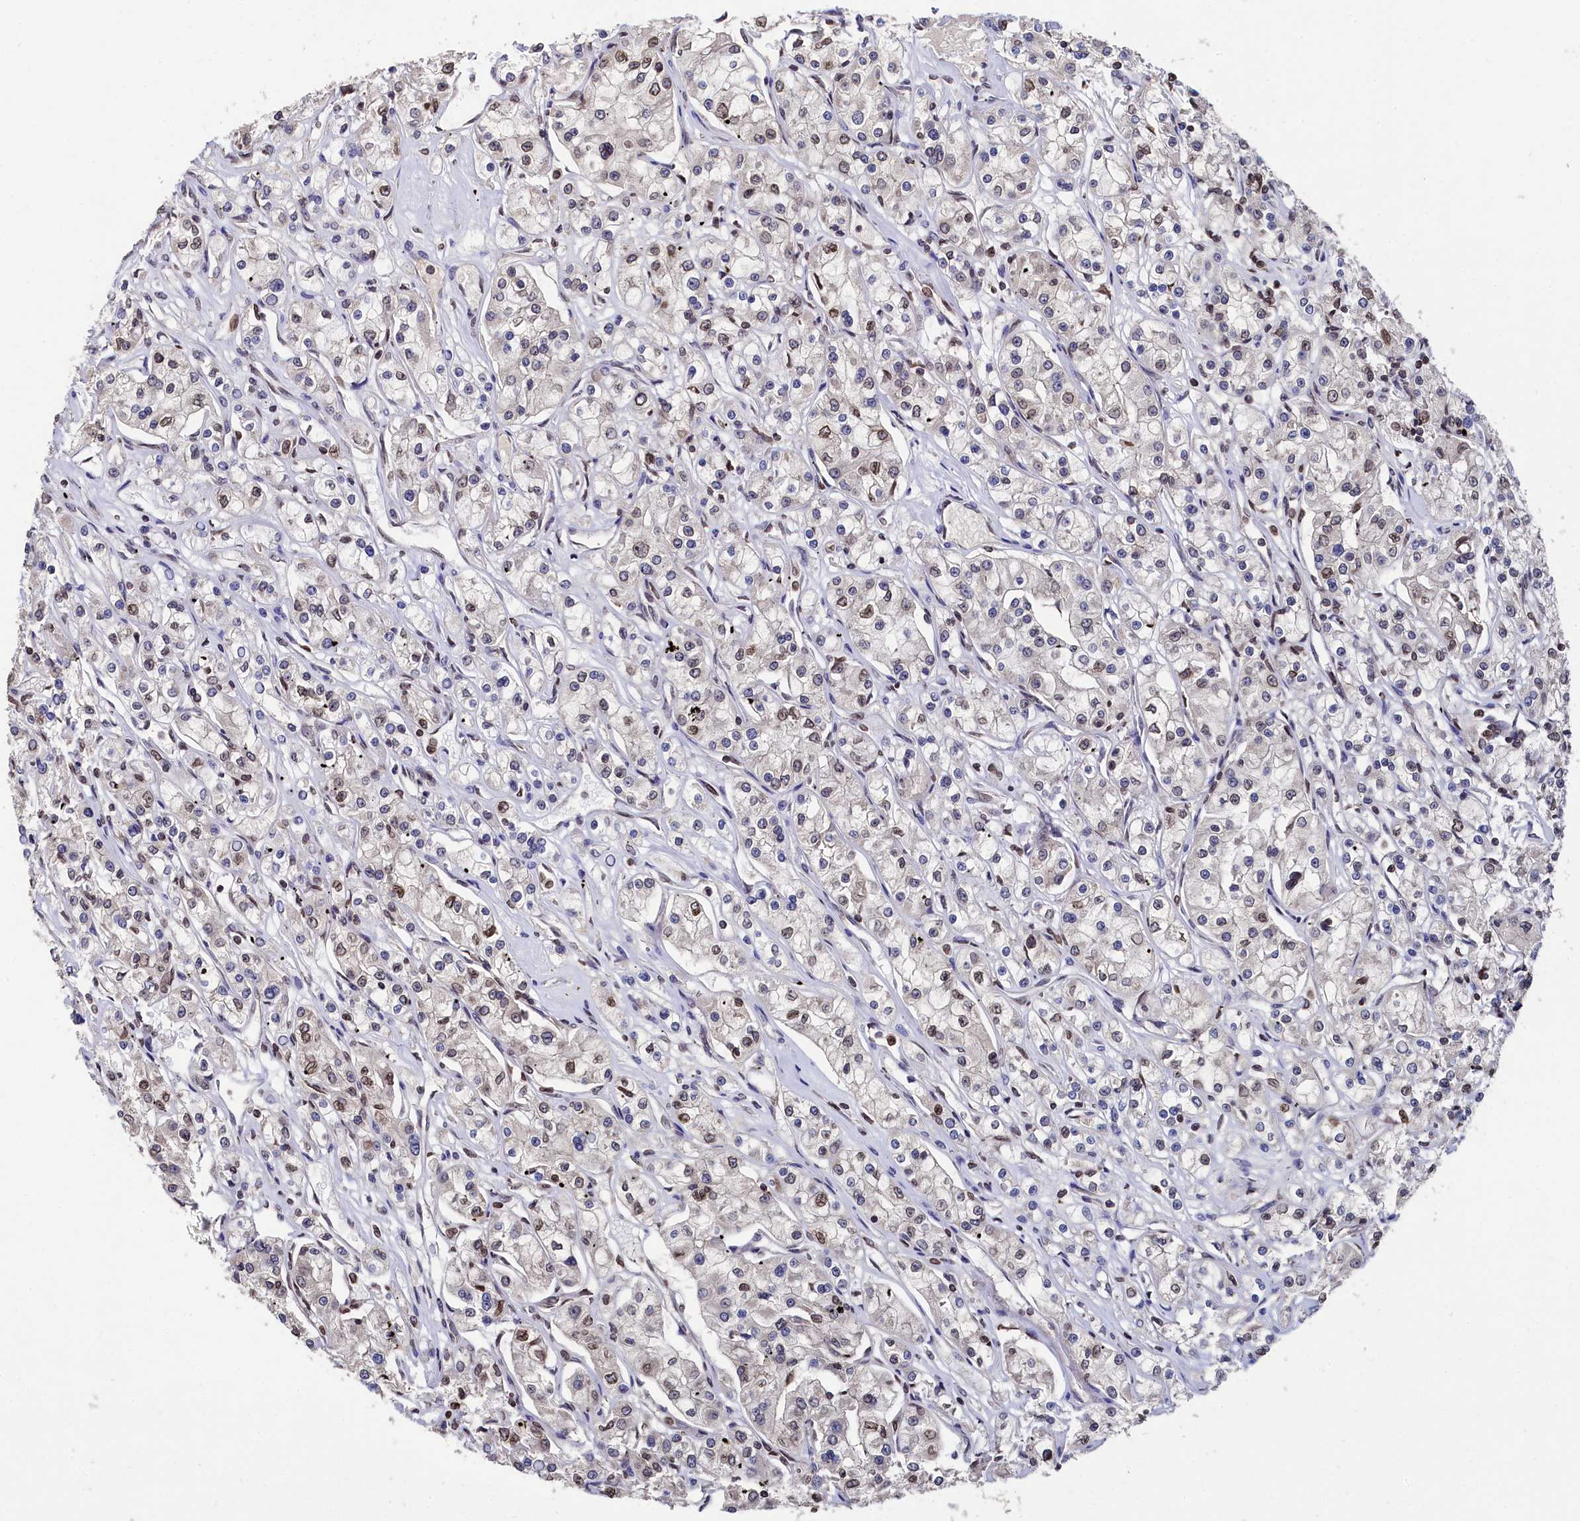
{"staining": {"intensity": "moderate", "quantity": "<25%", "location": "cytoplasmic/membranous,nuclear"}, "tissue": "renal cancer", "cell_type": "Tumor cells", "image_type": "cancer", "snomed": [{"axis": "morphology", "description": "Adenocarcinoma, NOS"}, {"axis": "topography", "description": "Kidney"}], "caption": "Renal cancer tissue exhibits moderate cytoplasmic/membranous and nuclear expression in about <25% of tumor cells, visualized by immunohistochemistry.", "gene": "ANKEF1", "patient": {"sex": "female", "age": 59}}